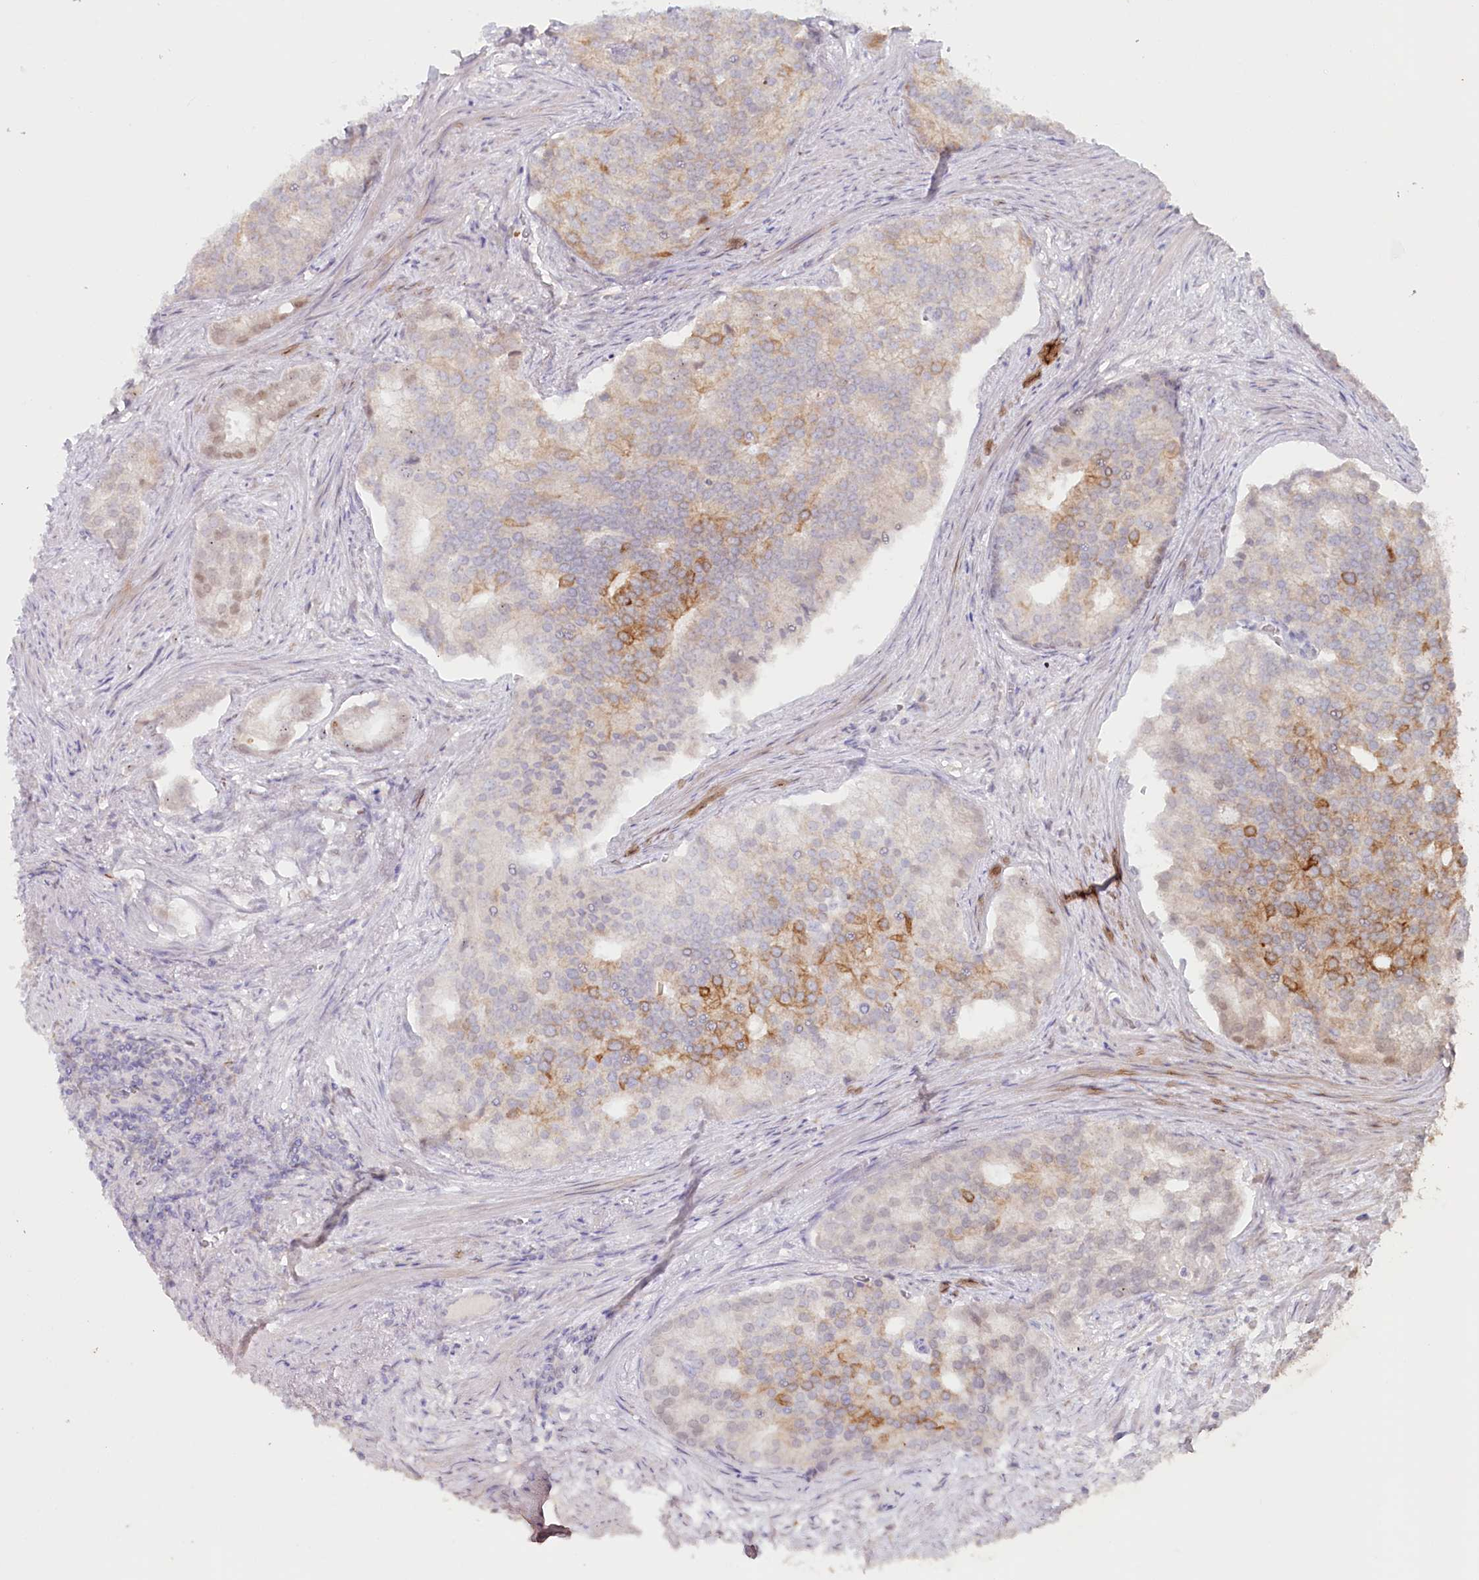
{"staining": {"intensity": "moderate", "quantity": "<25%", "location": "cytoplasmic/membranous,nuclear"}, "tissue": "prostate cancer", "cell_type": "Tumor cells", "image_type": "cancer", "snomed": [{"axis": "morphology", "description": "Adenocarcinoma, Low grade"}, {"axis": "topography", "description": "Prostate"}], "caption": "Low-grade adenocarcinoma (prostate) stained with a brown dye demonstrates moderate cytoplasmic/membranous and nuclear positive positivity in approximately <25% of tumor cells.", "gene": "PSAPL1", "patient": {"sex": "male", "age": 71}}